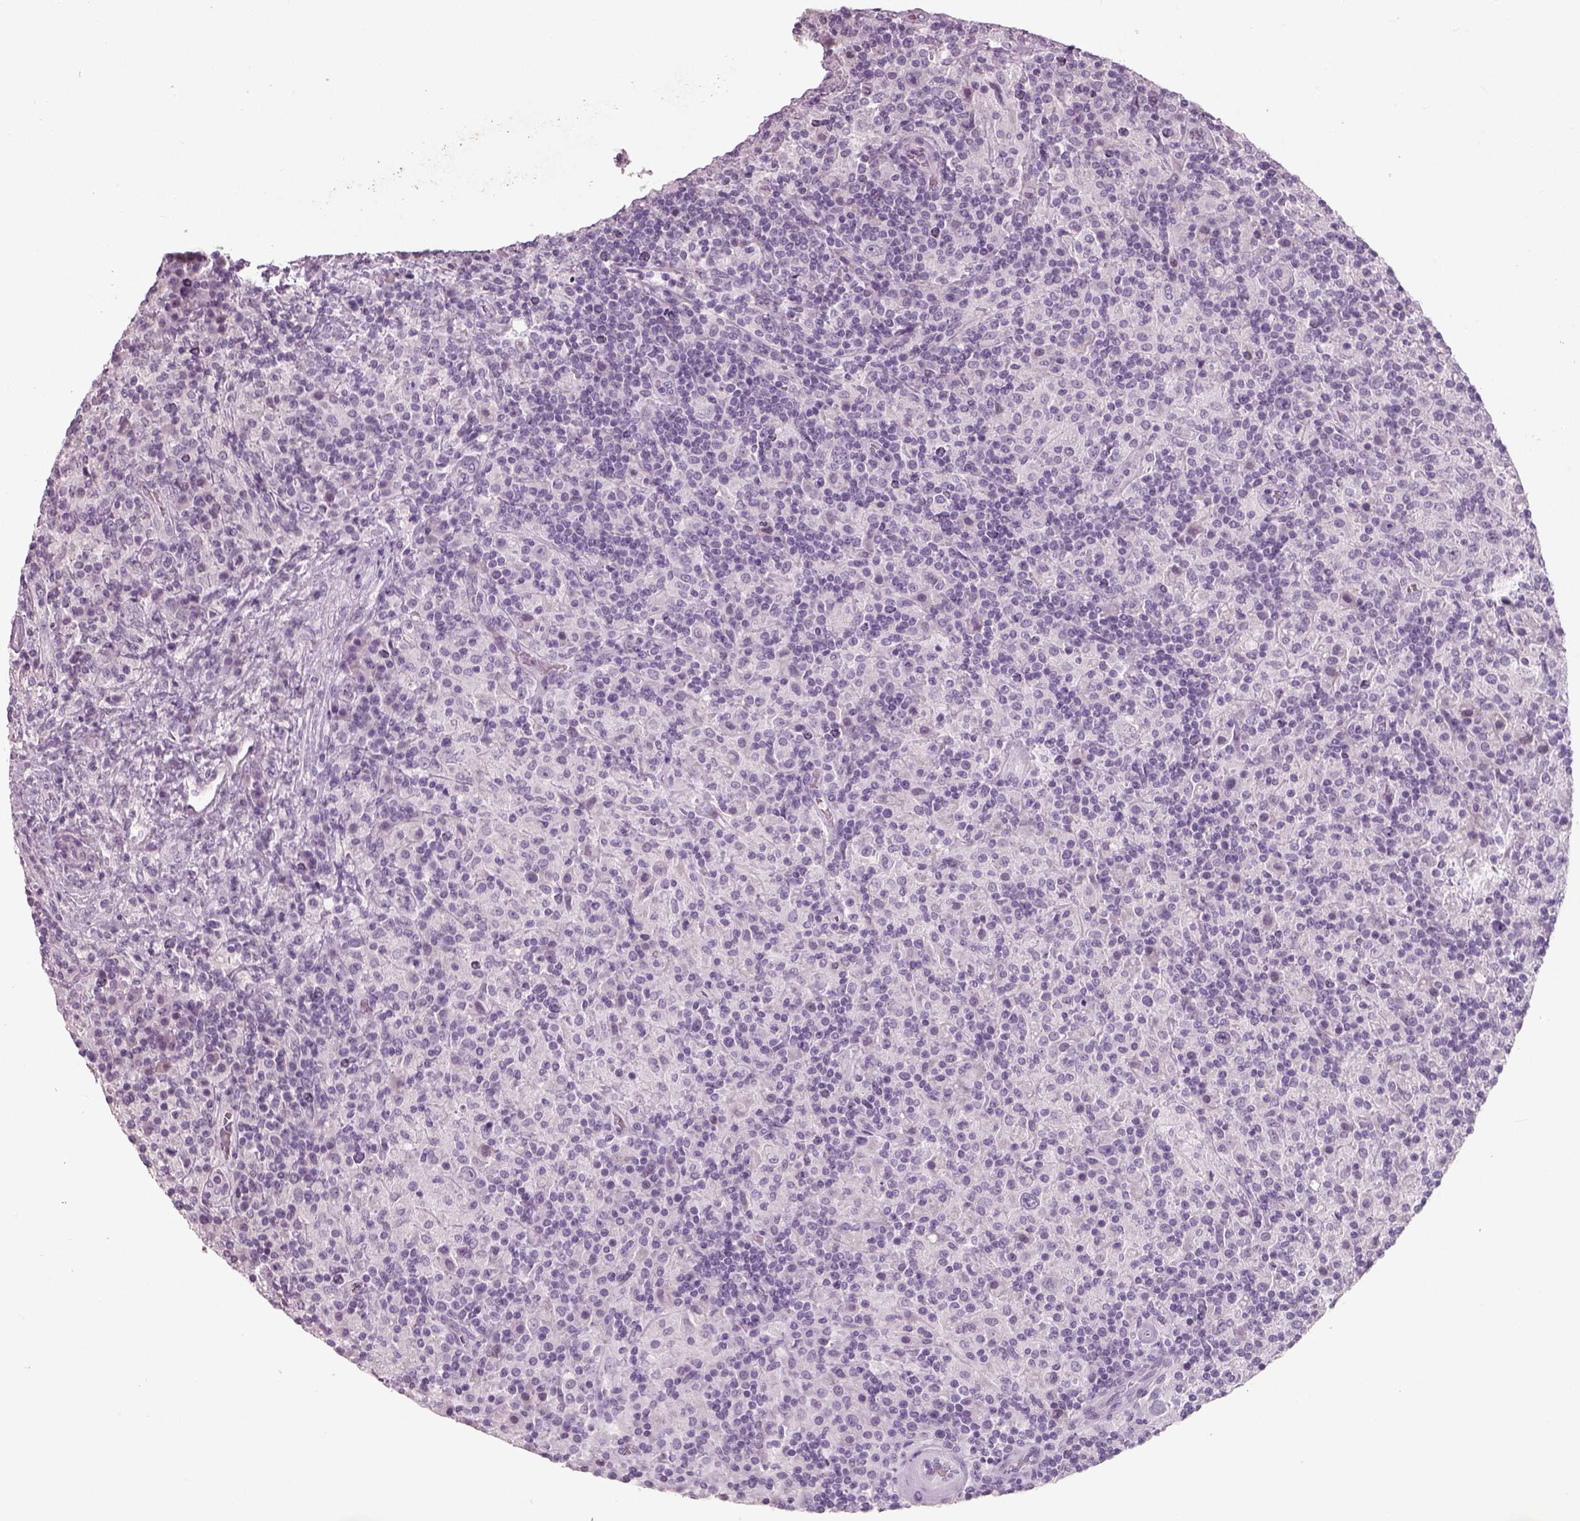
{"staining": {"intensity": "negative", "quantity": "none", "location": "none"}, "tissue": "lymphoma", "cell_type": "Tumor cells", "image_type": "cancer", "snomed": [{"axis": "morphology", "description": "Hodgkin's disease, NOS"}, {"axis": "topography", "description": "Lymph node"}], "caption": "Tumor cells are negative for brown protein staining in lymphoma.", "gene": "SLC6A2", "patient": {"sex": "male", "age": 70}}